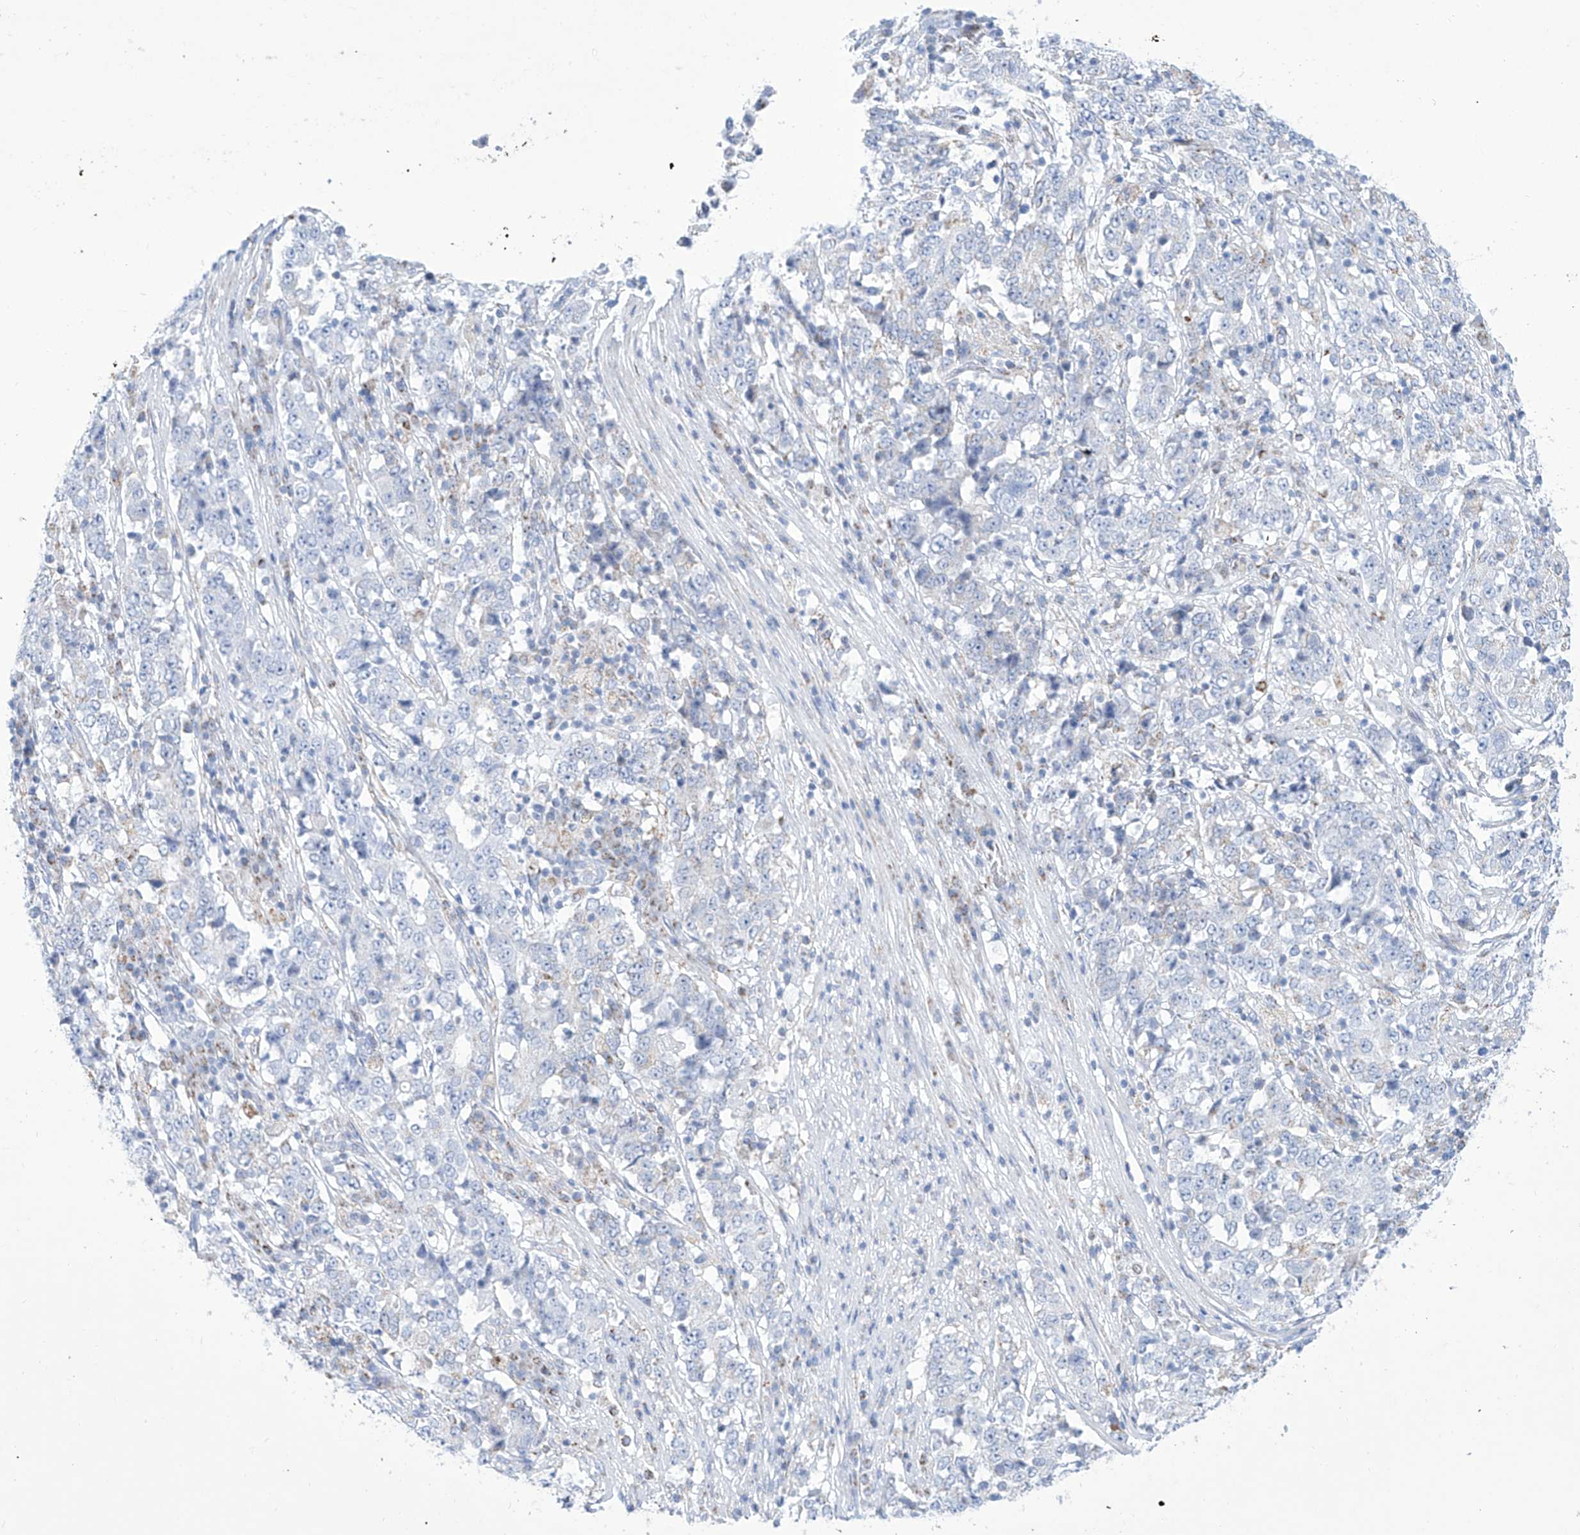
{"staining": {"intensity": "negative", "quantity": "none", "location": "none"}, "tissue": "stomach cancer", "cell_type": "Tumor cells", "image_type": "cancer", "snomed": [{"axis": "morphology", "description": "Adenocarcinoma, NOS"}, {"axis": "topography", "description": "Stomach"}], "caption": "High magnification brightfield microscopy of stomach cancer stained with DAB (3,3'-diaminobenzidine) (brown) and counterstained with hematoxylin (blue): tumor cells show no significant staining. (DAB immunohistochemistry visualized using brightfield microscopy, high magnification).", "gene": "ALDH6A1", "patient": {"sex": "male", "age": 59}}